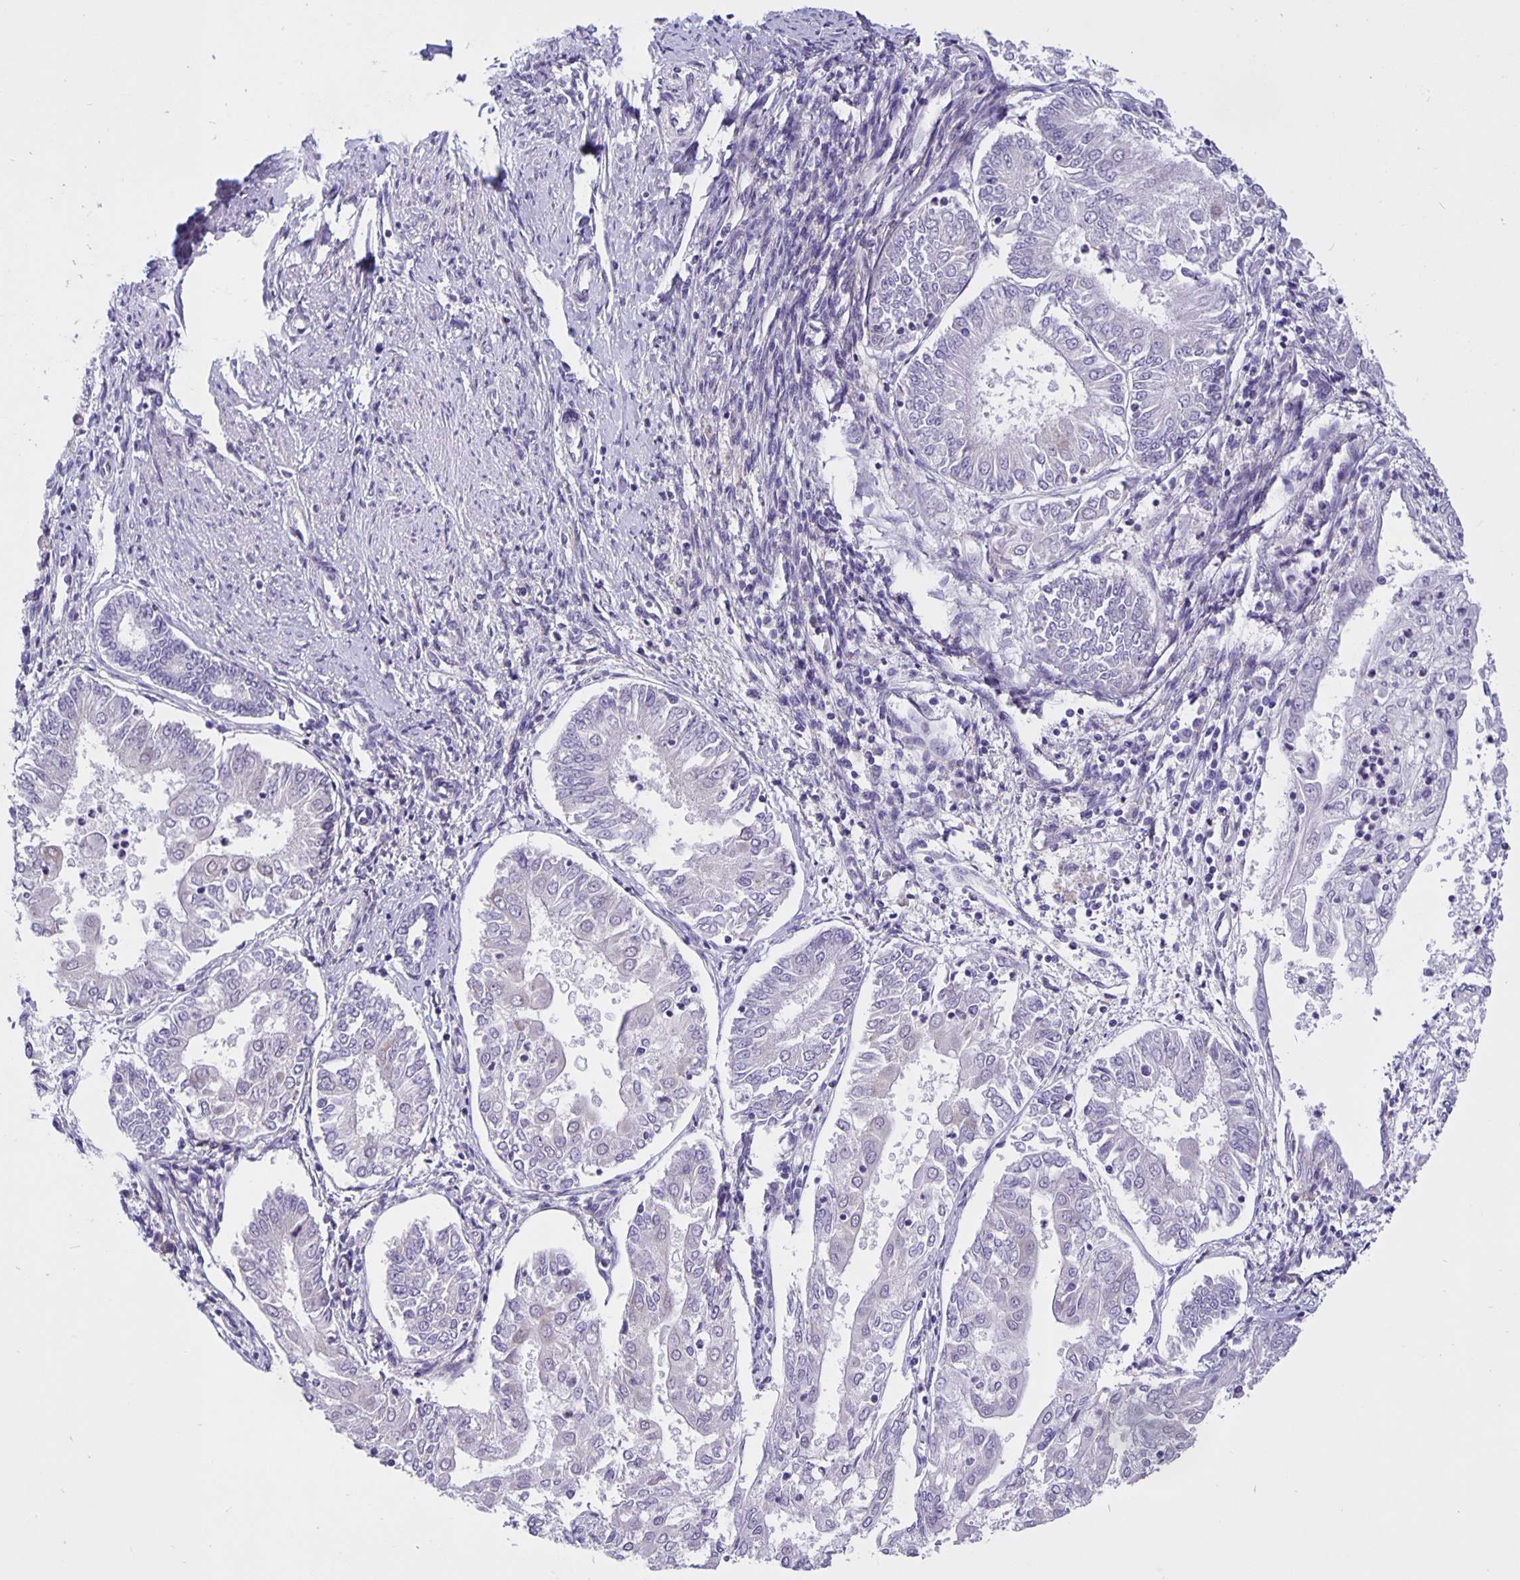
{"staining": {"intensity": "negative", "quantity": "none", "location": "none"}, "tissue": "endometrial cancer", "cell_type": "Tumor cells", "image_type": "cancer", "snomed": [{"axis": "morphology", "description": "Adenocarcinoma, NOS"}, {"axis": "topography", "description": "Endometrium"}], "caption": "Photomicrograph shows no protein positivity in tumor cells of endometrial adenocarcinoma tissue.", "gene": "FOSL2", "patient": {"sex": "female", "age": 68}}